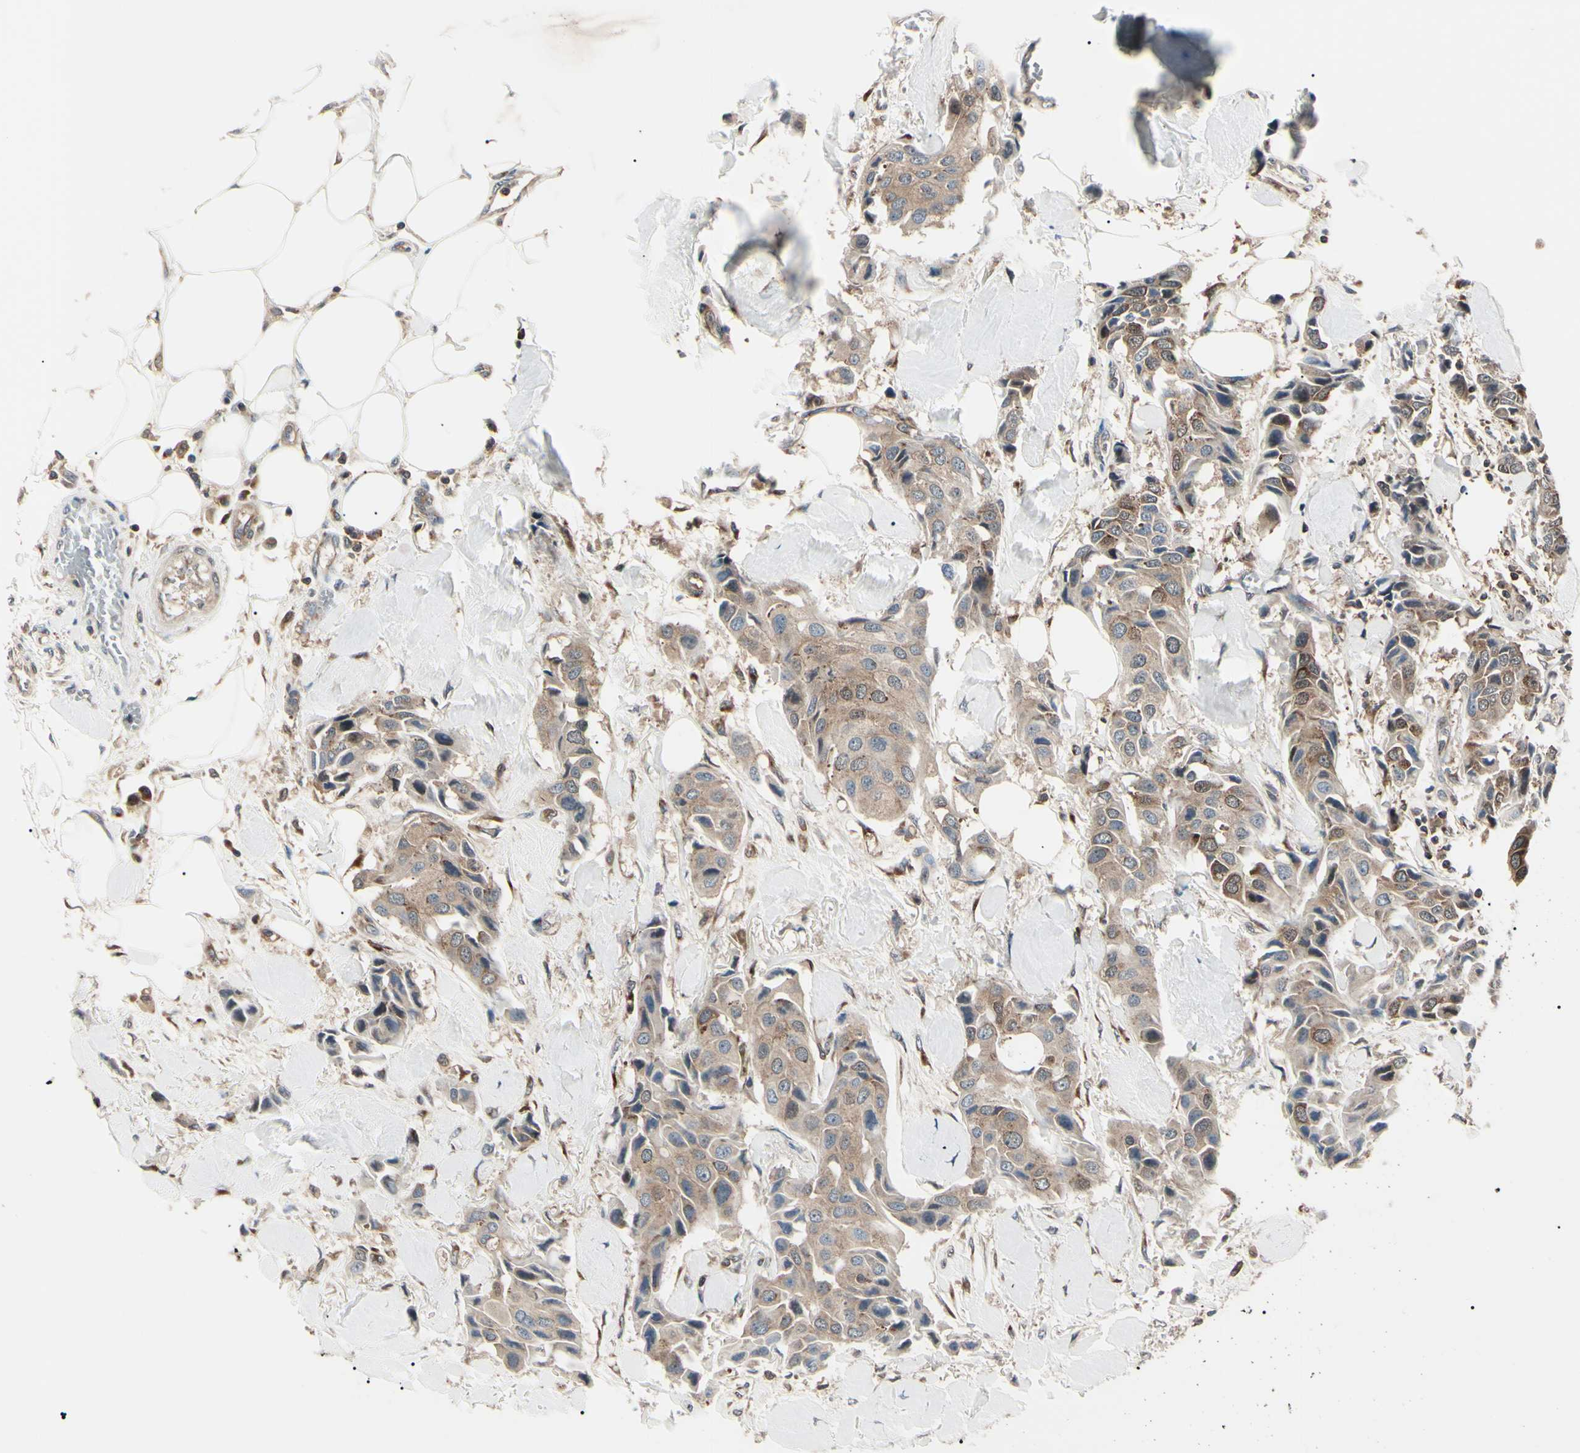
{"staining": {"intensity": "moderate", "quantity": ">75%", "location": "cytoplasmic/membranous"}, "tissue": "breast cancer", "cell_type": "Tumor cells", "image_type": "cancer", "snomed": [{"axis": "morphology", "description": "Duct carcinoma"}, {"axis": "topography", "description": "Breast"}], "caption": "IHC histopathology image of neoplastic tissue: human infiltrating ductal carcinoma (breast) stained using immunohistochemistry (IHC) displays medium levels of moderate protein expression localized specifically in the cytoplasmic/membranous of tumor cells, appearing as a cytoplasmic/membranous brown color.", "gene": "MAPRE1", "patient": {"sex": "female", "age": 80}}